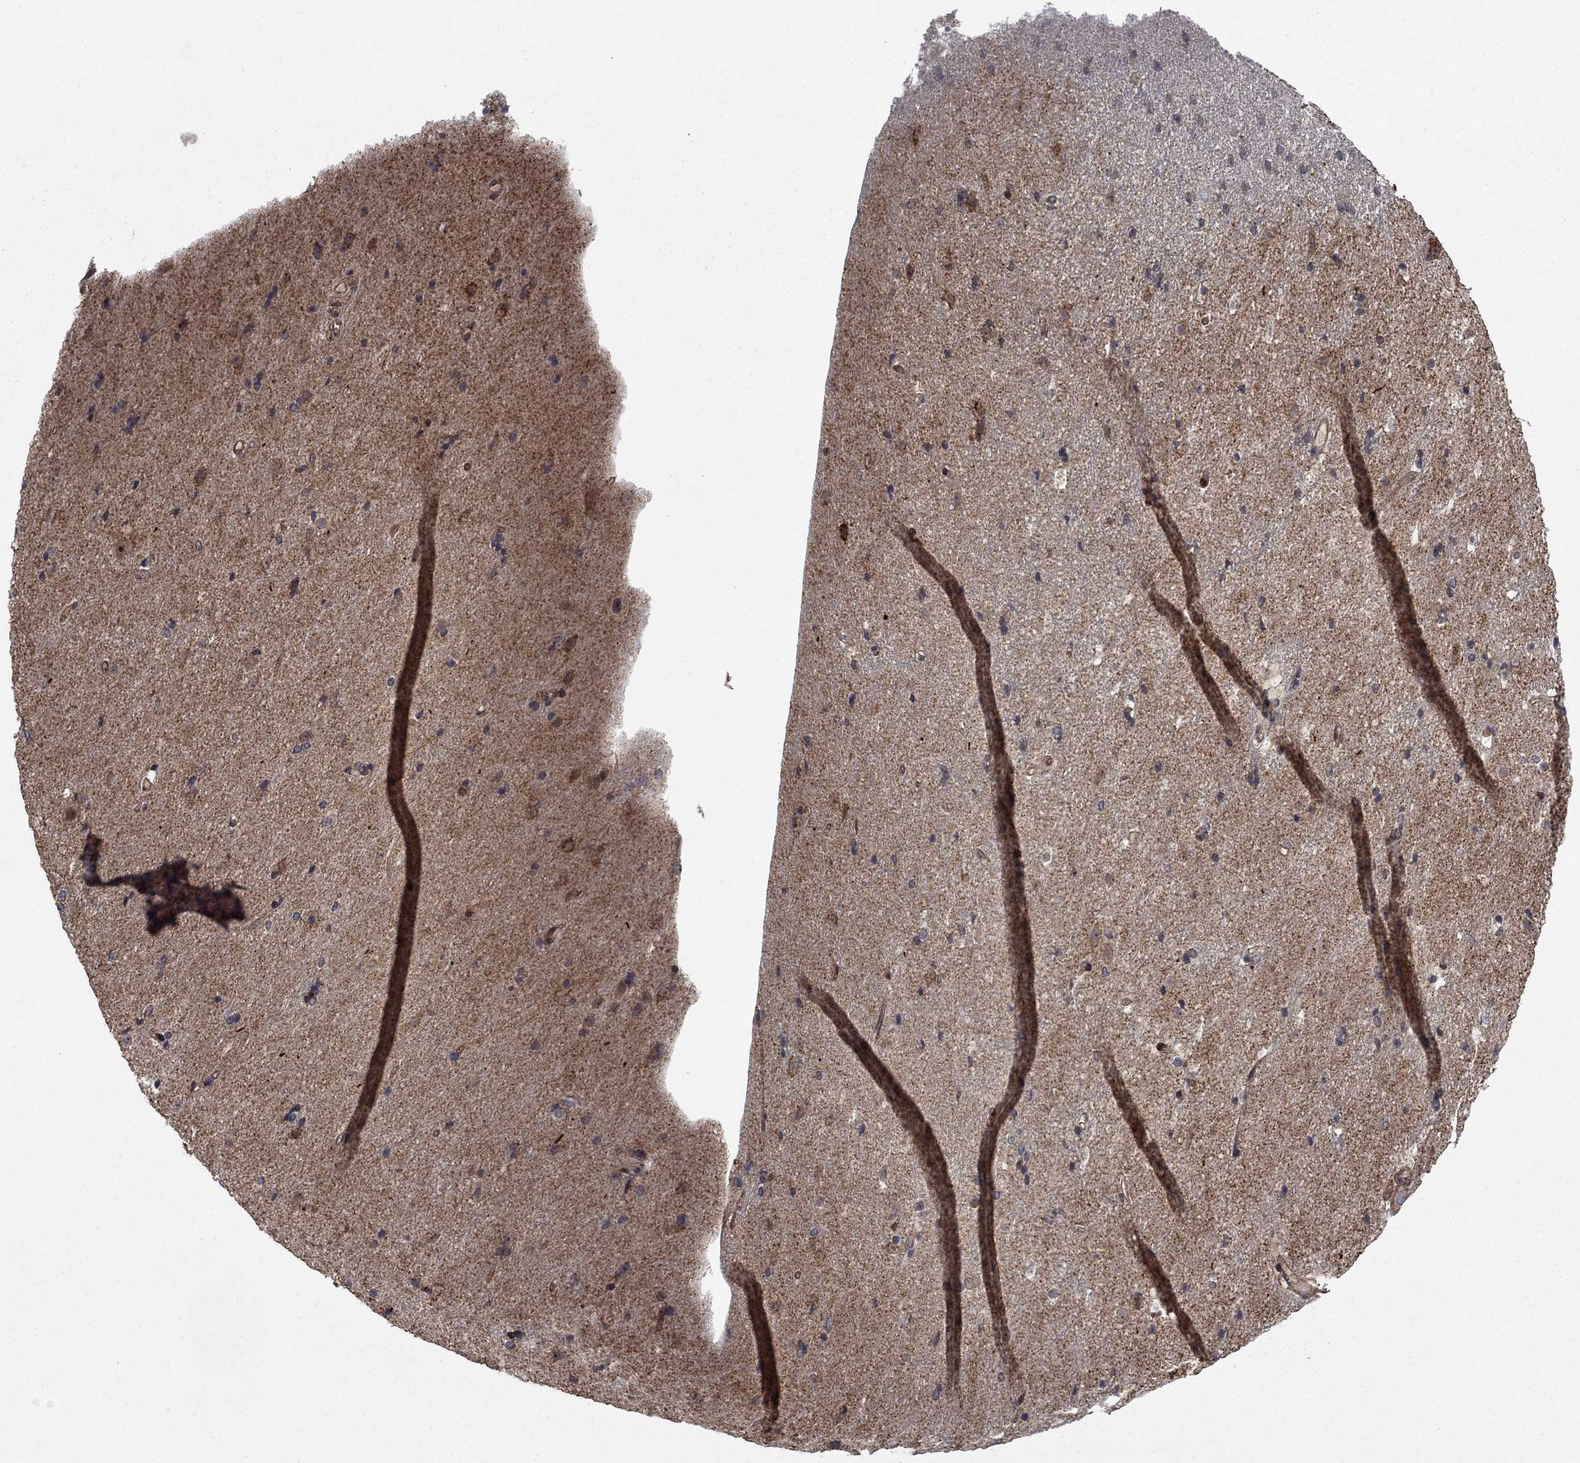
{"staining": {"intensity": "negative", "quantity": "none", "location": "none"}, "tissue": "caudate", "cell_type": "Glial cells", "image_type": "normal", "snomed": [{"axis": "morphology", "description": "Normal tissue, NOS"}, {"axis": "topography", "description": "Lateral ventricle wall"}], "caption": "Histopathology image shows no protein positivity in glial cells of normal caudate. The staining was performed using DAB (3,3'-diaminobenzidine) to visualize the protein expression in brown, while the nuclei were stained in blue with hematoxylin (Magnification: 20x).", "gene": "IFI35", "patient": {"sex": "male", "age": 54}}